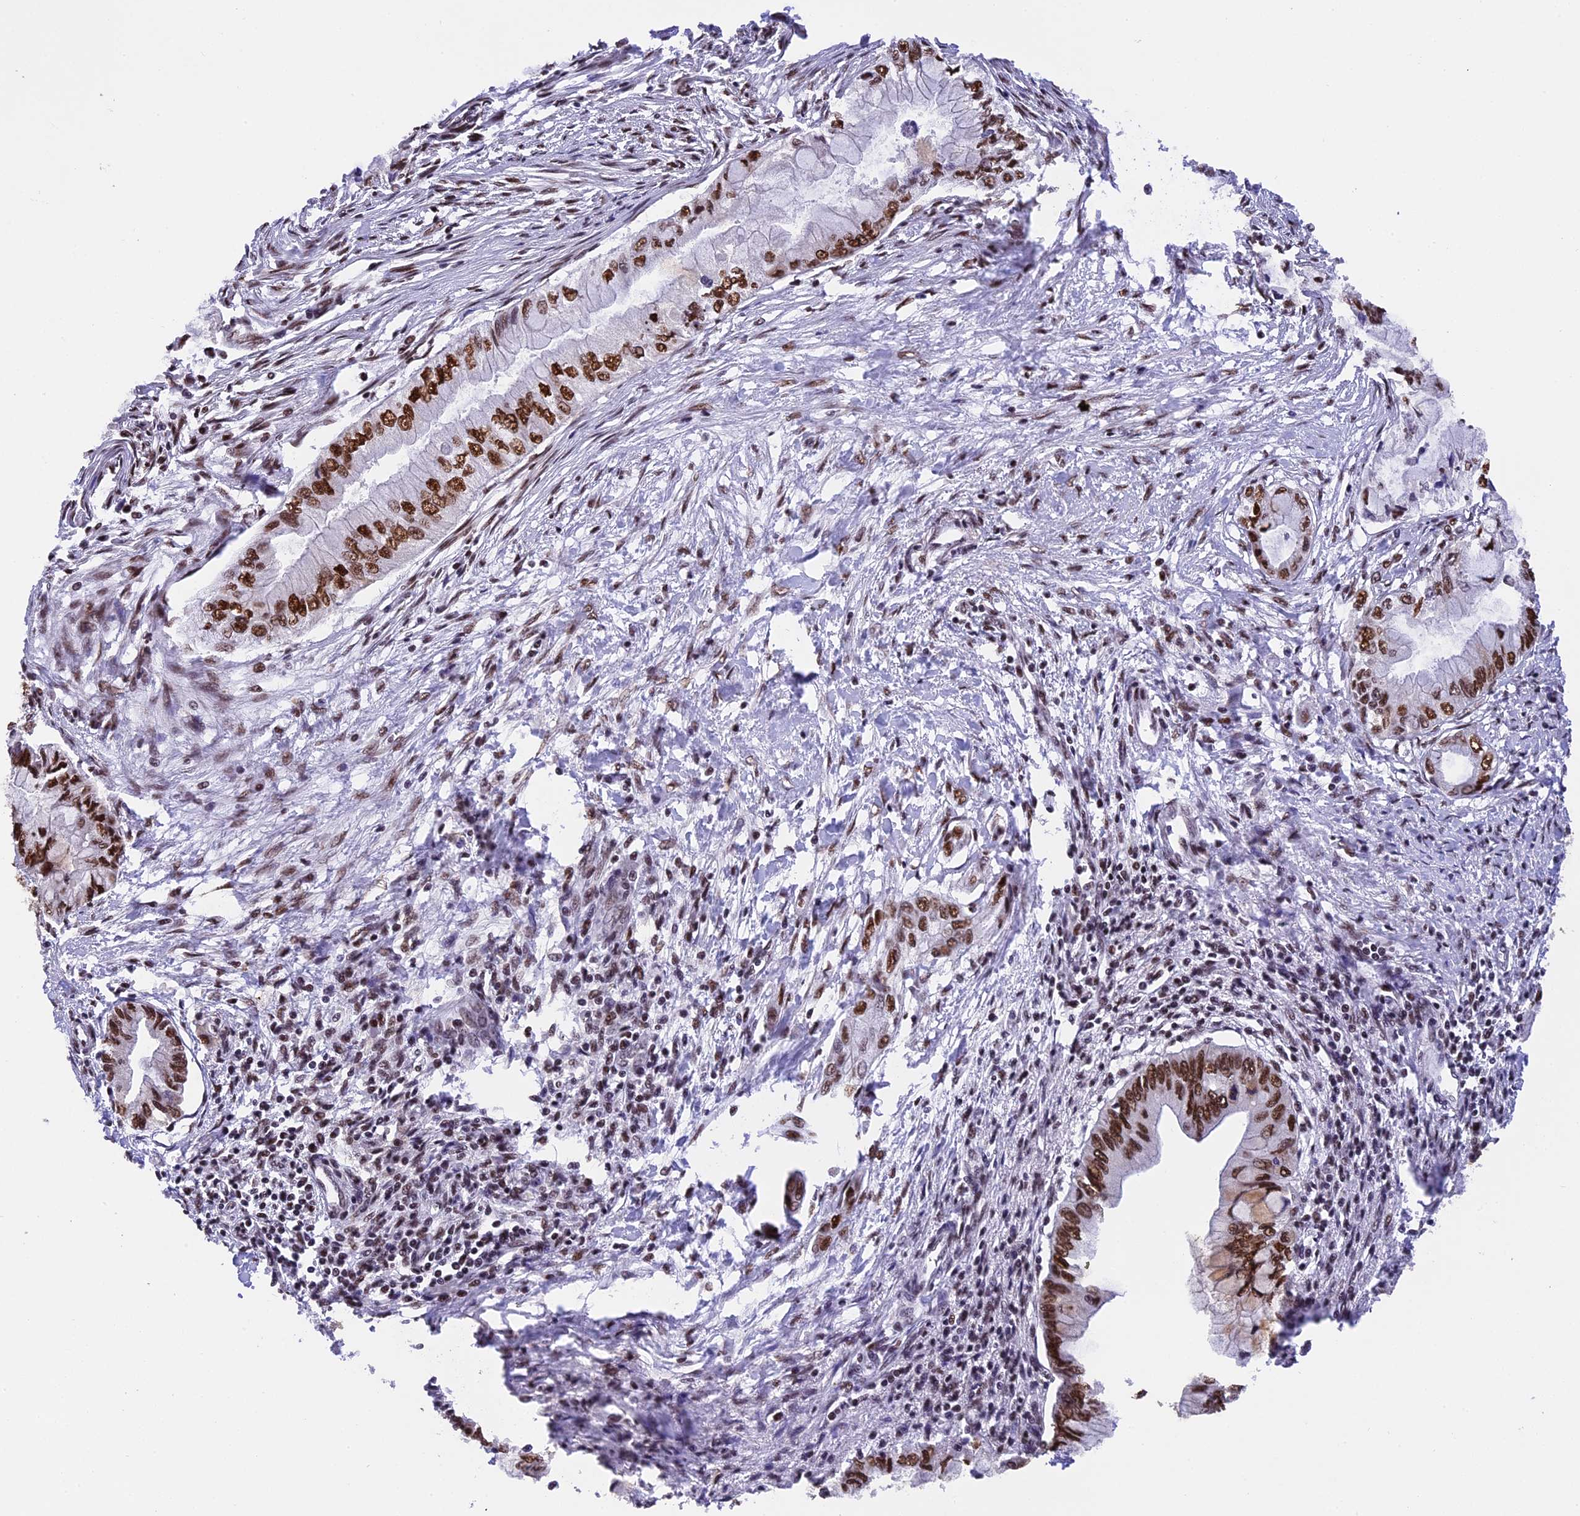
{"staining": {"intensity": "strong", "quantity": ">75%", "location": "nuclear"}, "tissue": "pancreatic cancer", "cell_type": "Tumor cells", "image_type": "cancer", "snomed": [{"axis": "morphology", "description": "Adenocarcinoma, NOS"}, {"axis": "topography", "description": "Pancreas"}], "caption": "Brown immunohistochemical staining in human pancreatic cancer displays strong nuclear positivity in approximately >75% of tumor cells.", "gene": "RAMAC", "patient": {"sex": "male", "age": 48}}